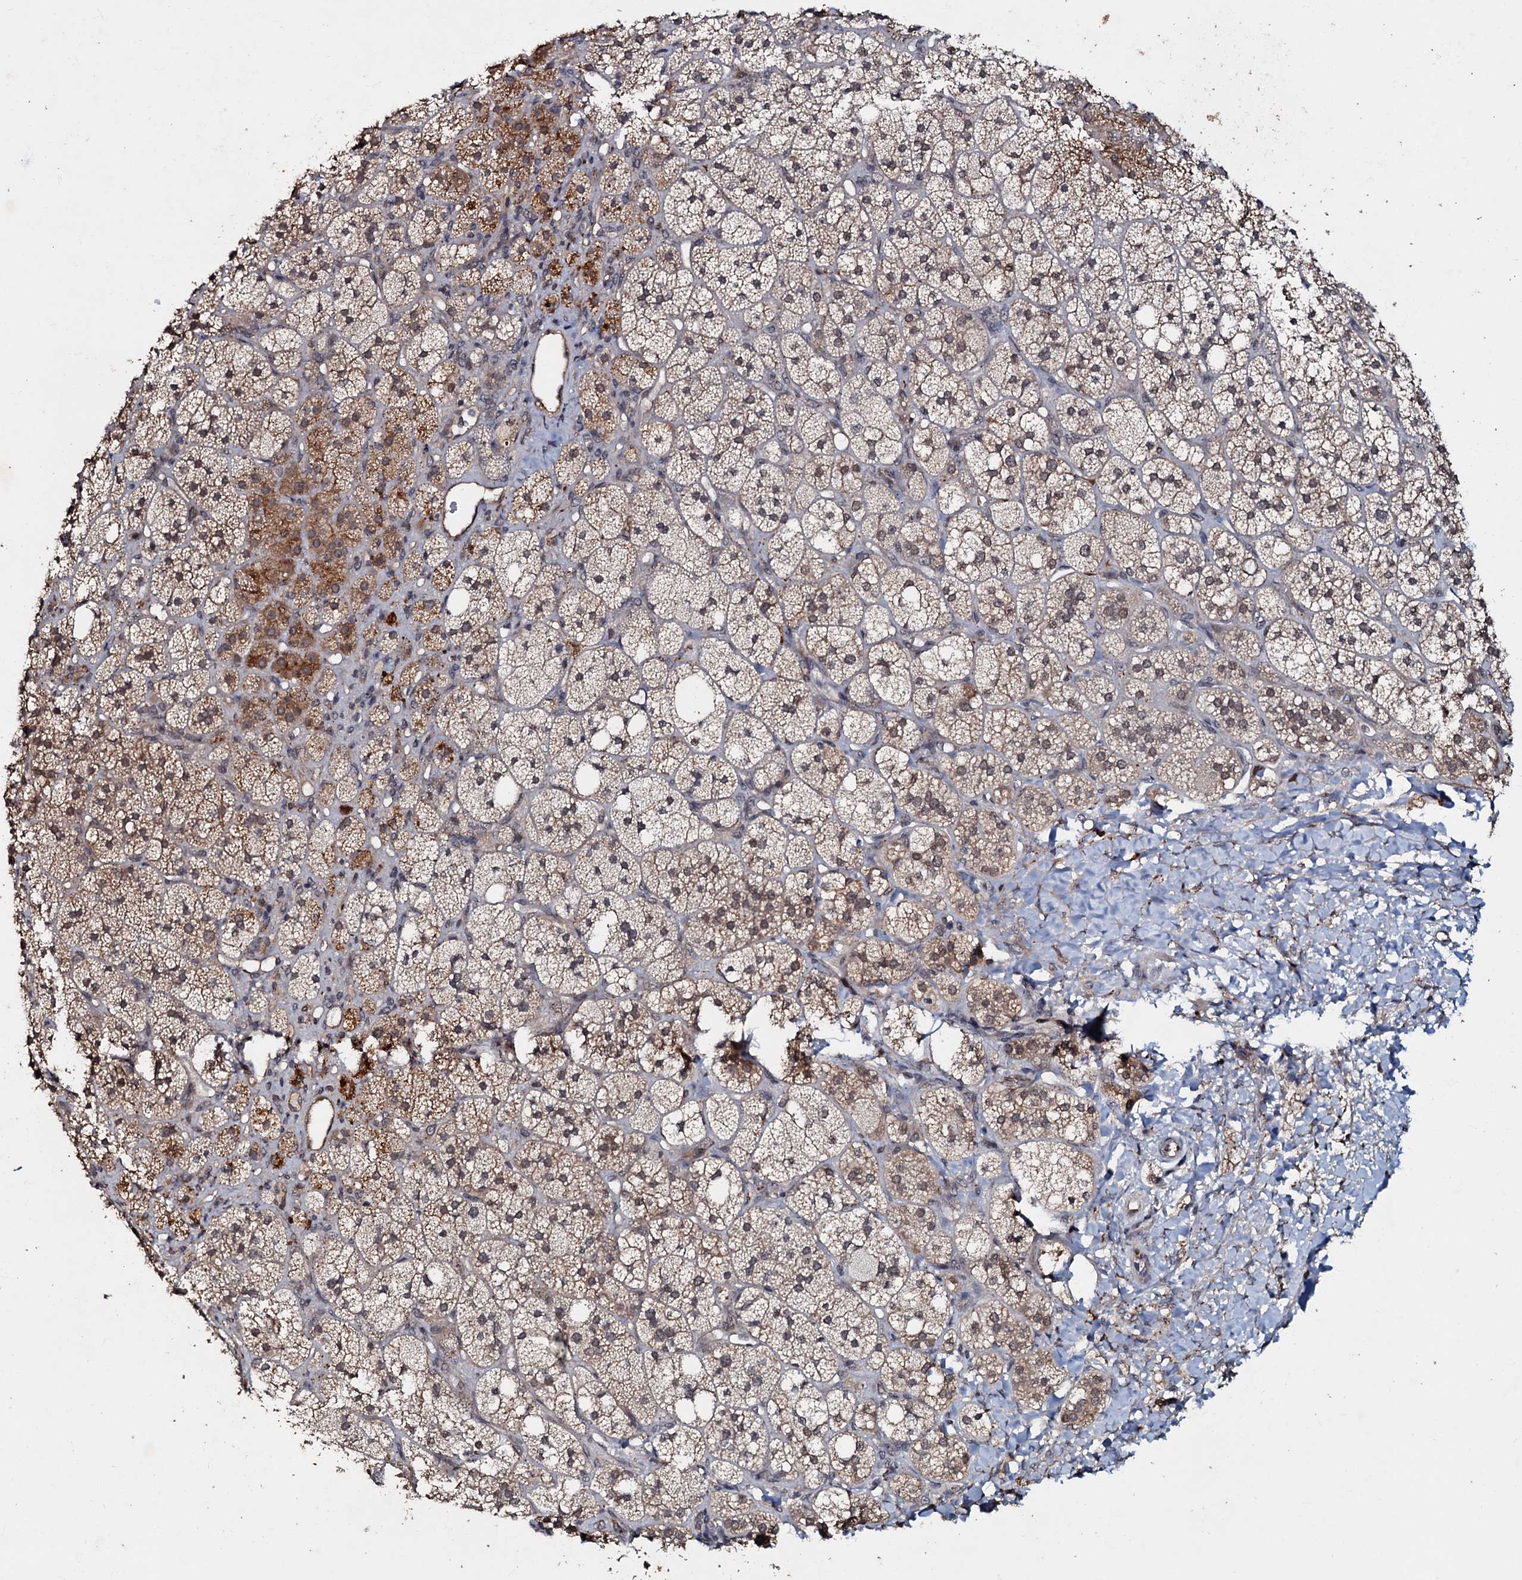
{"staining": {"intensity": "moderate", "quantity": "25%-75%", "location": "cytoplasmic/membranous"}, "tissue": "adrenal gland", "cell_type": "Glandular cells", "image_type": "normal", "snomed": [{"axis": "morphology", "description": "Normal tissue, NOS"}, {"axis": "topography", "description": "Adrenal gland"}], "caption": "DAB (3,3'-diaminobenzidine) immunohistochemical staining of benign adrenal gland reveals moderate cytoplasmic/membranous protein expression in approximately 25%-75% of glandular cells.", "gene": "MANSC4", "patient": {"sex": "male", "age": 61}}